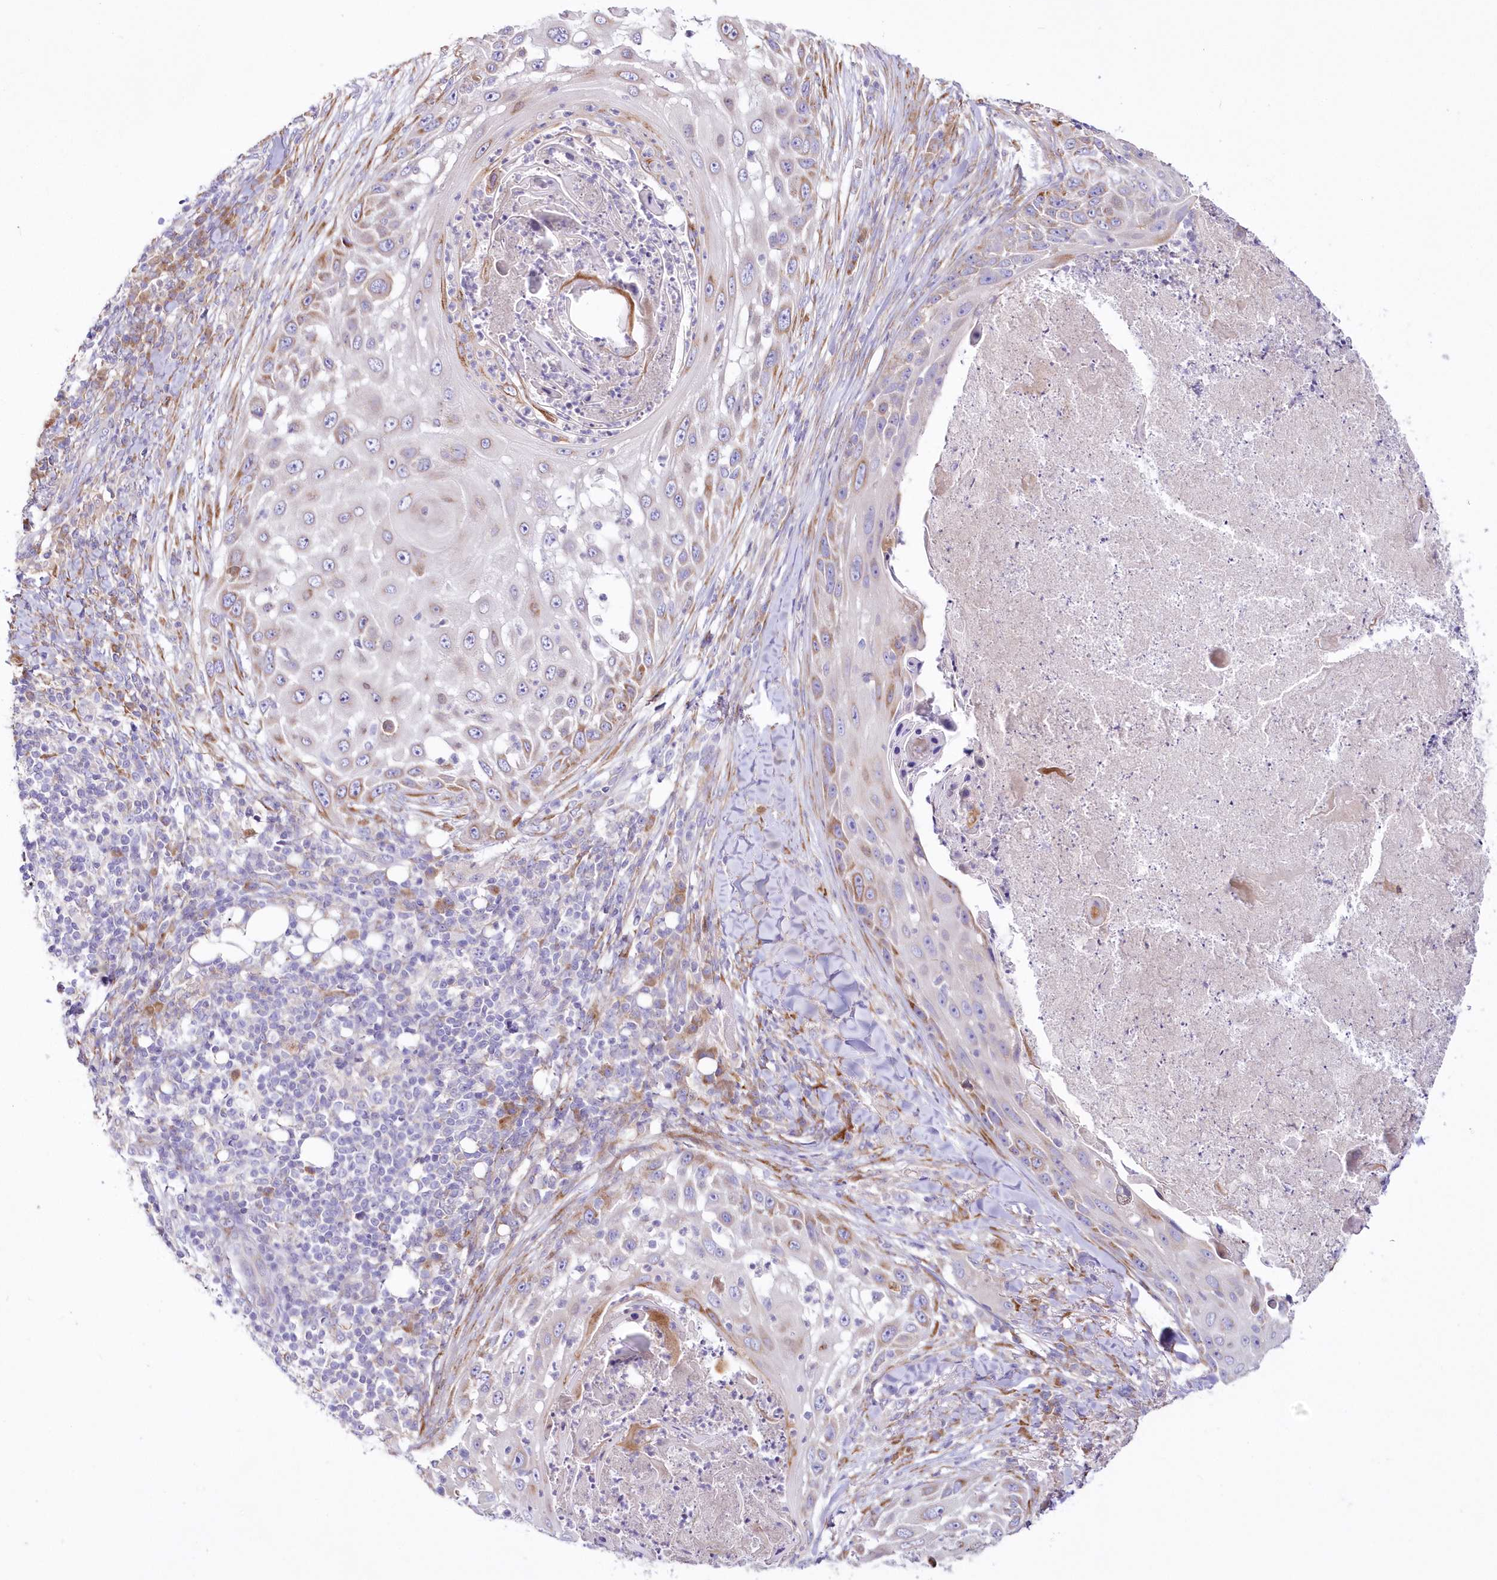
{"staining": {"intensity": "moderate", "quantity": "<25%", "location": "cytoplasmic/membranous"}, "tissue": "skin cancer", "cell_type": "Tumor cells", "image_type": "cancer", "snomed": [{"axis": "morphology", "description": "Squamous cell carcinoma, NOS"}, {"axis": "topography", "description": "Skin"}], "caption": "Immunohistochemistry of squamous cell carcinoma (skin) displays low levels of moderate cytoplasmic/membranous staining in about <25% of tumor cells.", "gene": "ARFGEF3", "patient": {"sex": "female", "age": 44}}